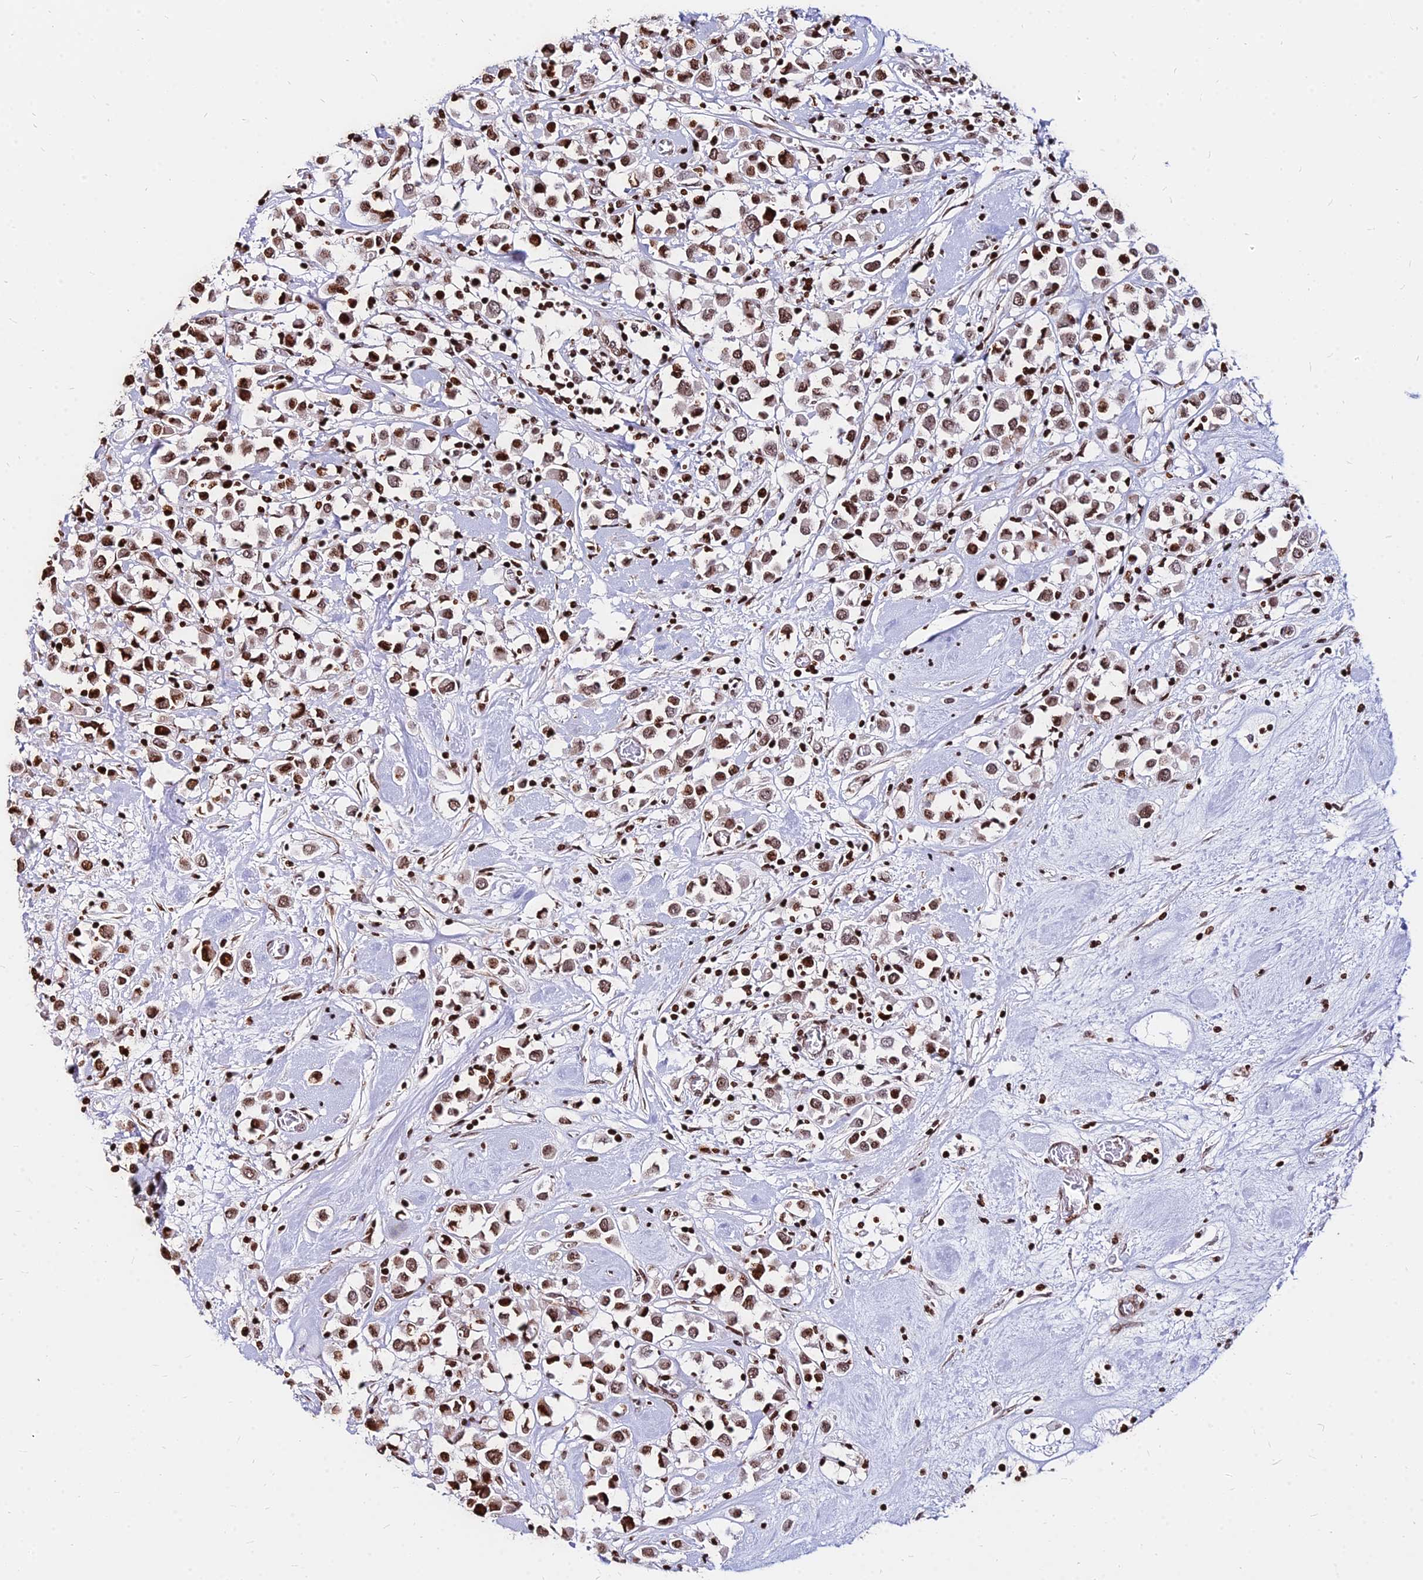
{"staining": {"intensity": "moderate", "quantity": ">75%", "location": "nuclear"}, "tissue": "breast cancer", "cell_type": "Tumor cells", "image_type": "cancer", "snomed": [{"axis": "morphology", "description": "Duct carcinoma"}, {"axis": "topography", "description": "Breast"}], "caption": "Moderate nuclear expression is seen in about >75% of tumor cells in infiltrating ductal carcinoma (breast). (DAB IHC with brightfield microscopy, high magnification).", "gene": "NYAP2", "patient": {"sex": "female", "age": 61}}